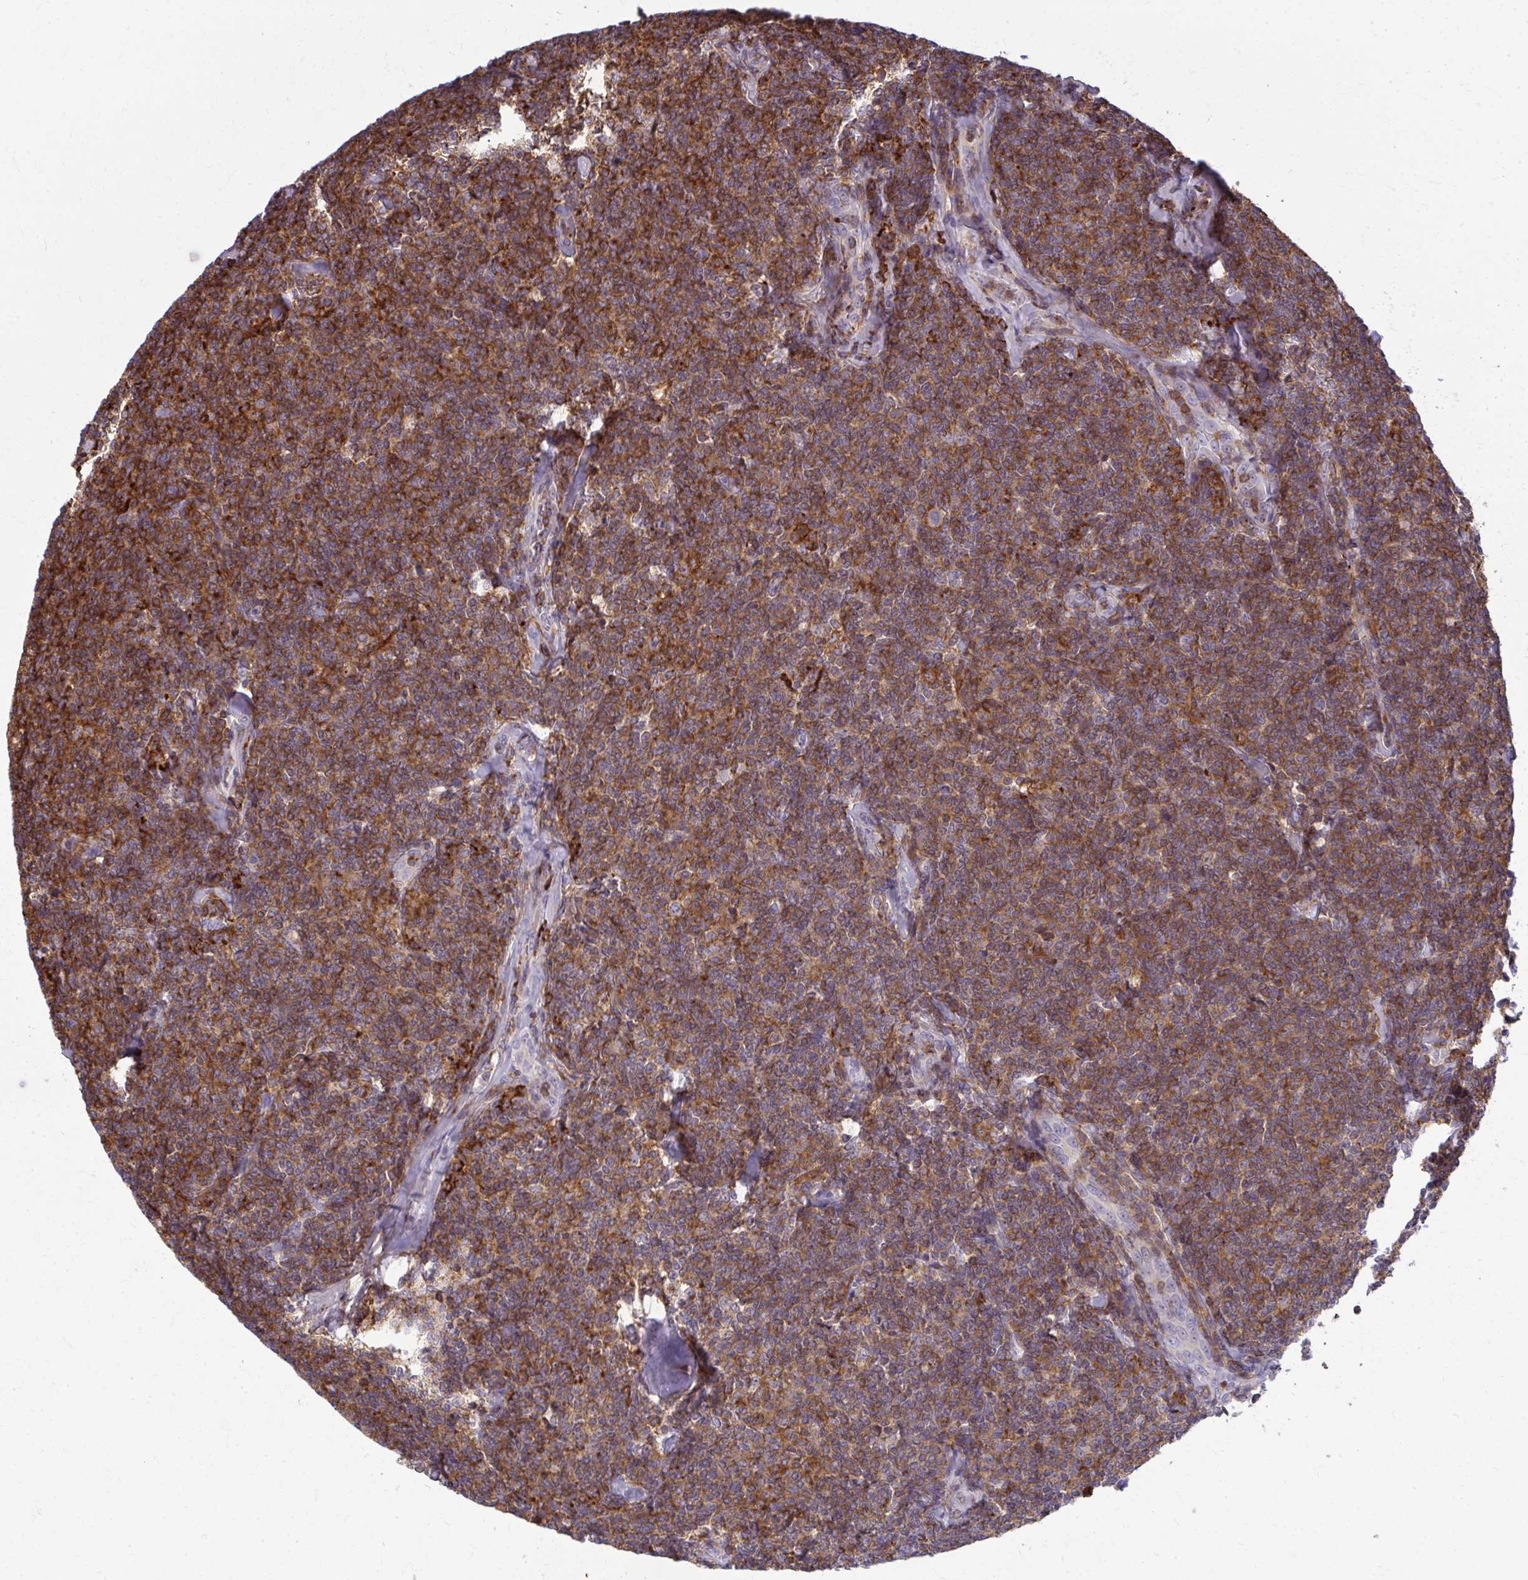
{"staining": {"intensity": "moderate", "quantity": ">75%", "location": "cytoplasmic/membranous"}, "tissue": "lymphoma", "cell_type": "Tumor cells", "image_type": "cancer", "snomed": [{"axis": "morphology", "description": "Malignant lymphoma, non-Hodgkin's type, Low grade"}, {"axis": "topography", "description": "Lymph node"}], "caption": "The histopathology image exhibits a brown stain indicating the presence of a protein in the cytoplasmic/membranous of tumor cells in malignant lymphoma, non-Hodgkin's type (low-grade). (IHC, brightfield microscopy, high magnification).", "gene": "AP5M1", "patient": {"sex": "female", "age": 56}}